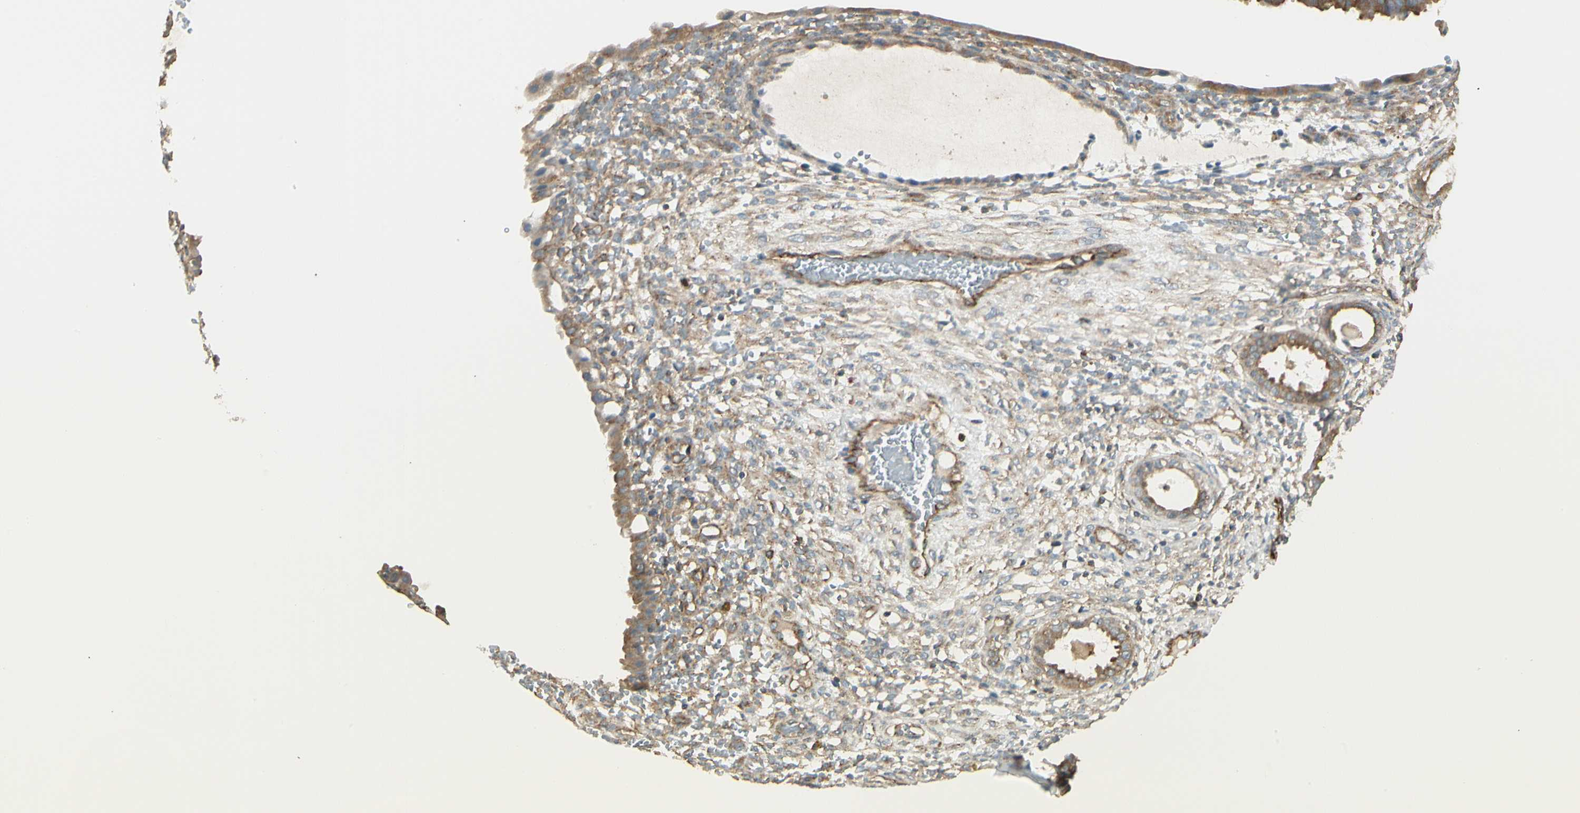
{"staining": {"intensity": "weak", "quantity": ">75%", "location": "cytoplasmic/membranous"}, "tissue": "endometrium", "cell_type": "Cells in endometrial stroma", "image_type": "normal", "snomed": [{"axis": "morphology", "description": "Normal tissue, NOS"}, {"axis": "topography", "description": "Endometrium"}], "caption": "Immunohistochemical staining of normal human endometrium displays >75% levels of weak cytoplasmic/membranous protein positivity in approximately >75% of cells in endometrial stroma.", "gene": "AGFG1", "patient": {"sex": "female", "age": 61}}